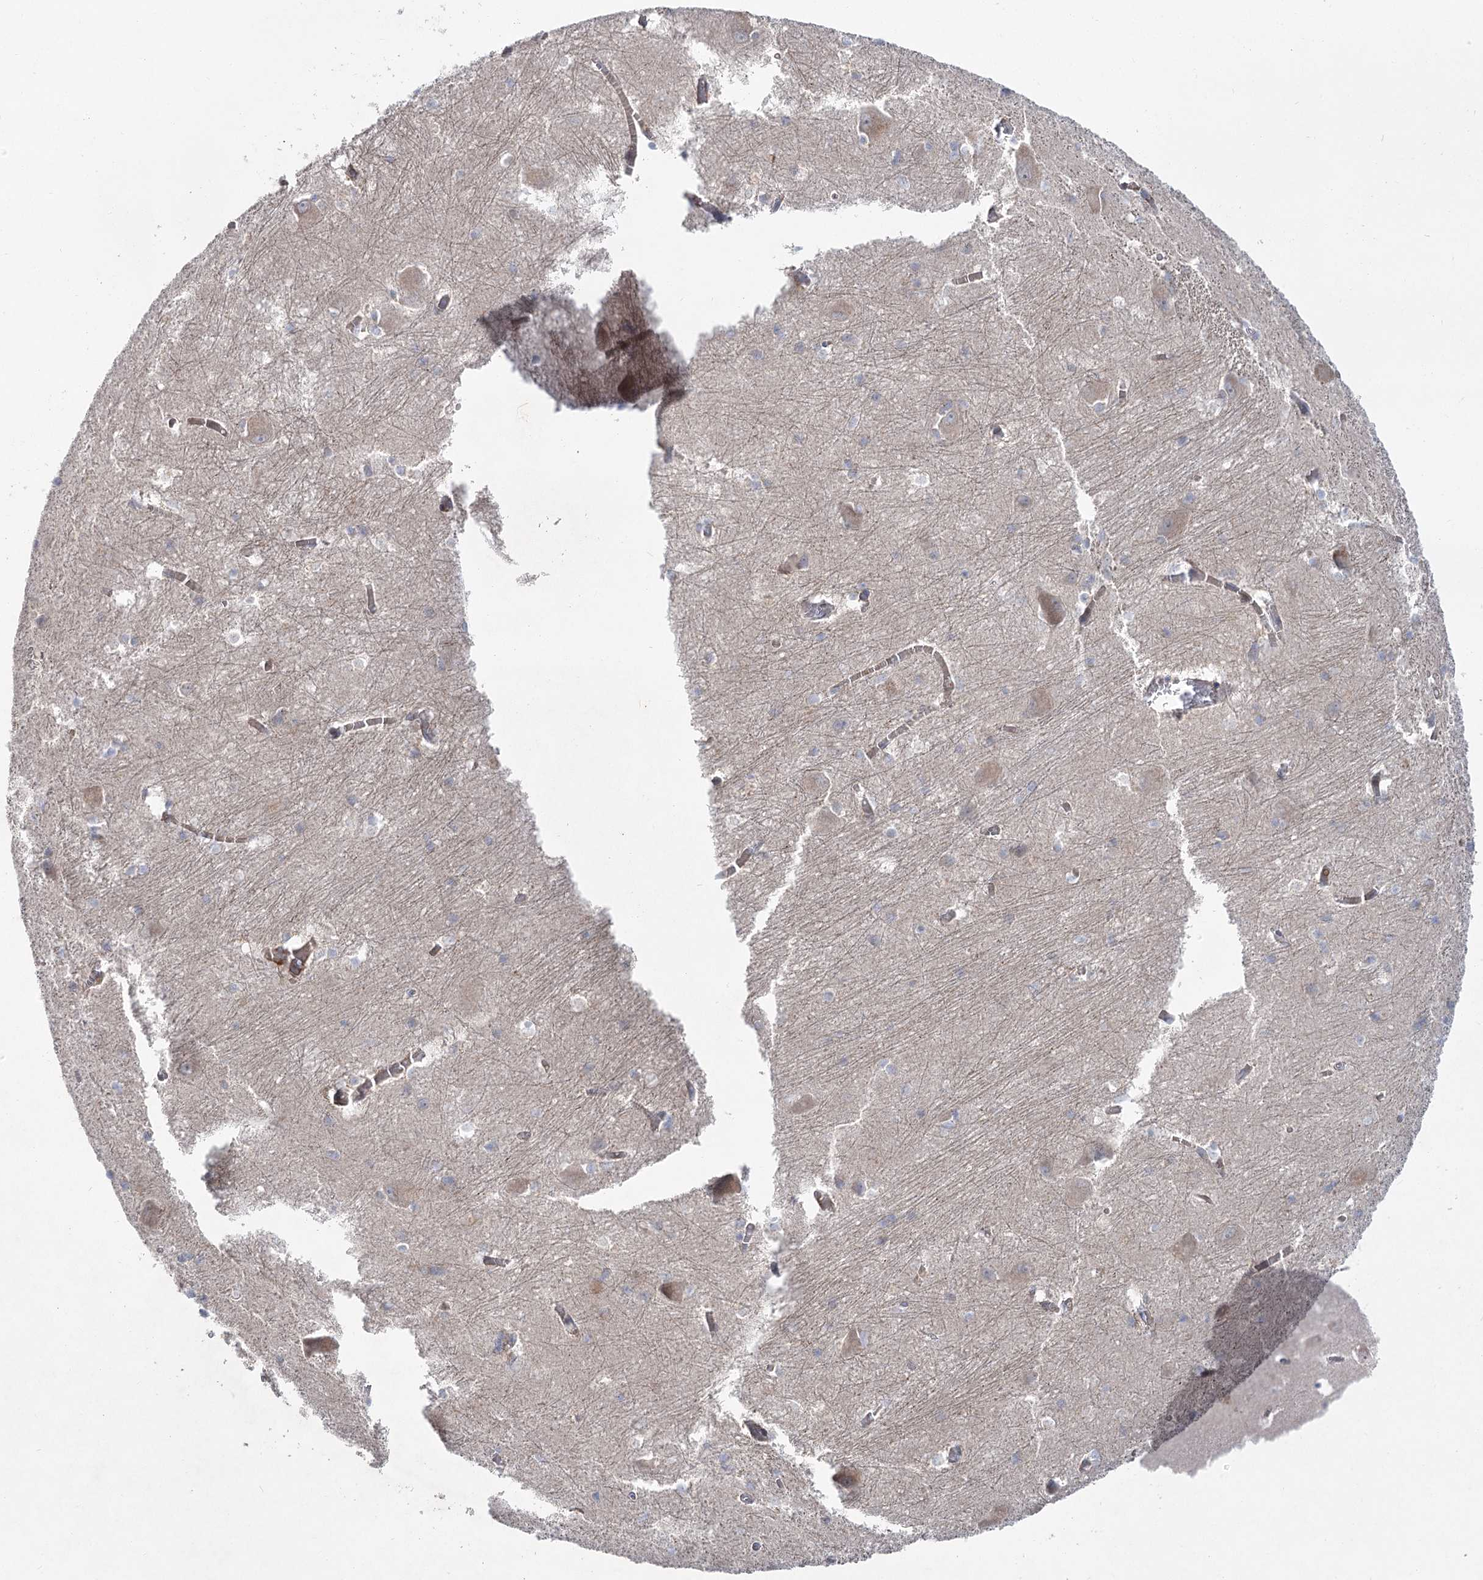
{"staining": {"intensity": "weak", "quantity": "25%-75%", "location": "cytoplasmic/membranous"}, "tissue": "caudate", "cell_type": "Glial cells", "image_type": "normal", "snomed": [{"axis": "morphology", "description": "Normal tissue, NOS"}, {"axis": "topography", "description": "Lateral ventricle wall"}], "caption": "This is a photomicrograph of immunohistochemistry (IHC) staining of benign caudate, which shows weak expression in the cytoplasmic/membranous of glial cells.", "gene": "SH3BP5L", "patient": {"sex": "male", "age": 37}}